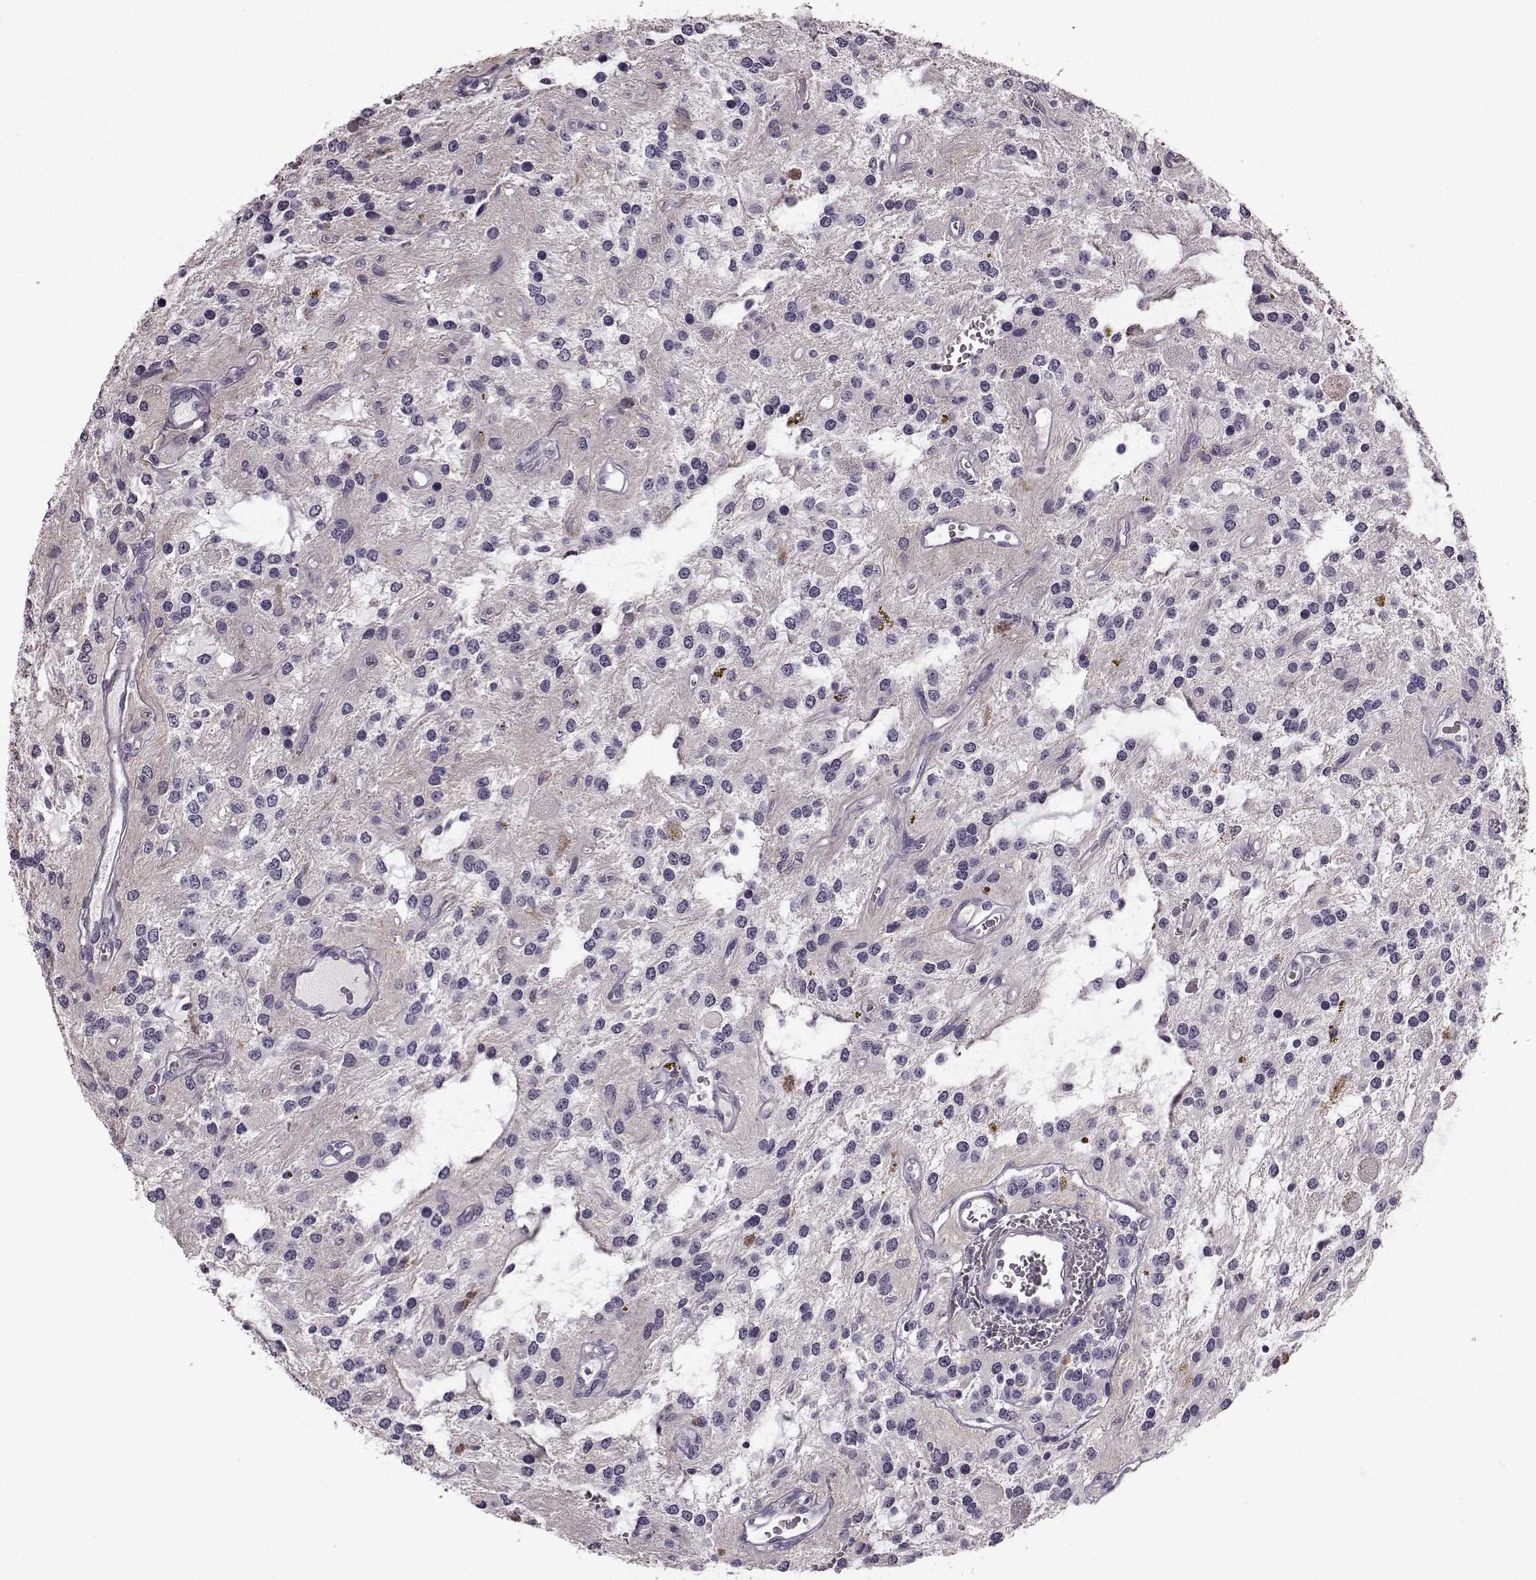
{"staining": {"intensity": "negative", "quantity": "none", "location": "none"}, "tissue": "glioma", "cell_type": "Tumor cells", "image_type": "cancer", "snomed": [{"axis": "morphology", "description": "Glioma, malignant, Low grade"}, {"axis": "topography", "description": "Cerebellum"}], "caption": "The immunohistochemistry (IHC) histopathology image has no significant staining in tumor cells of malignant low-grade glioma tissue.", "gene": "SLCO3A1", "patient": {"sex": "female", "age": 14}}